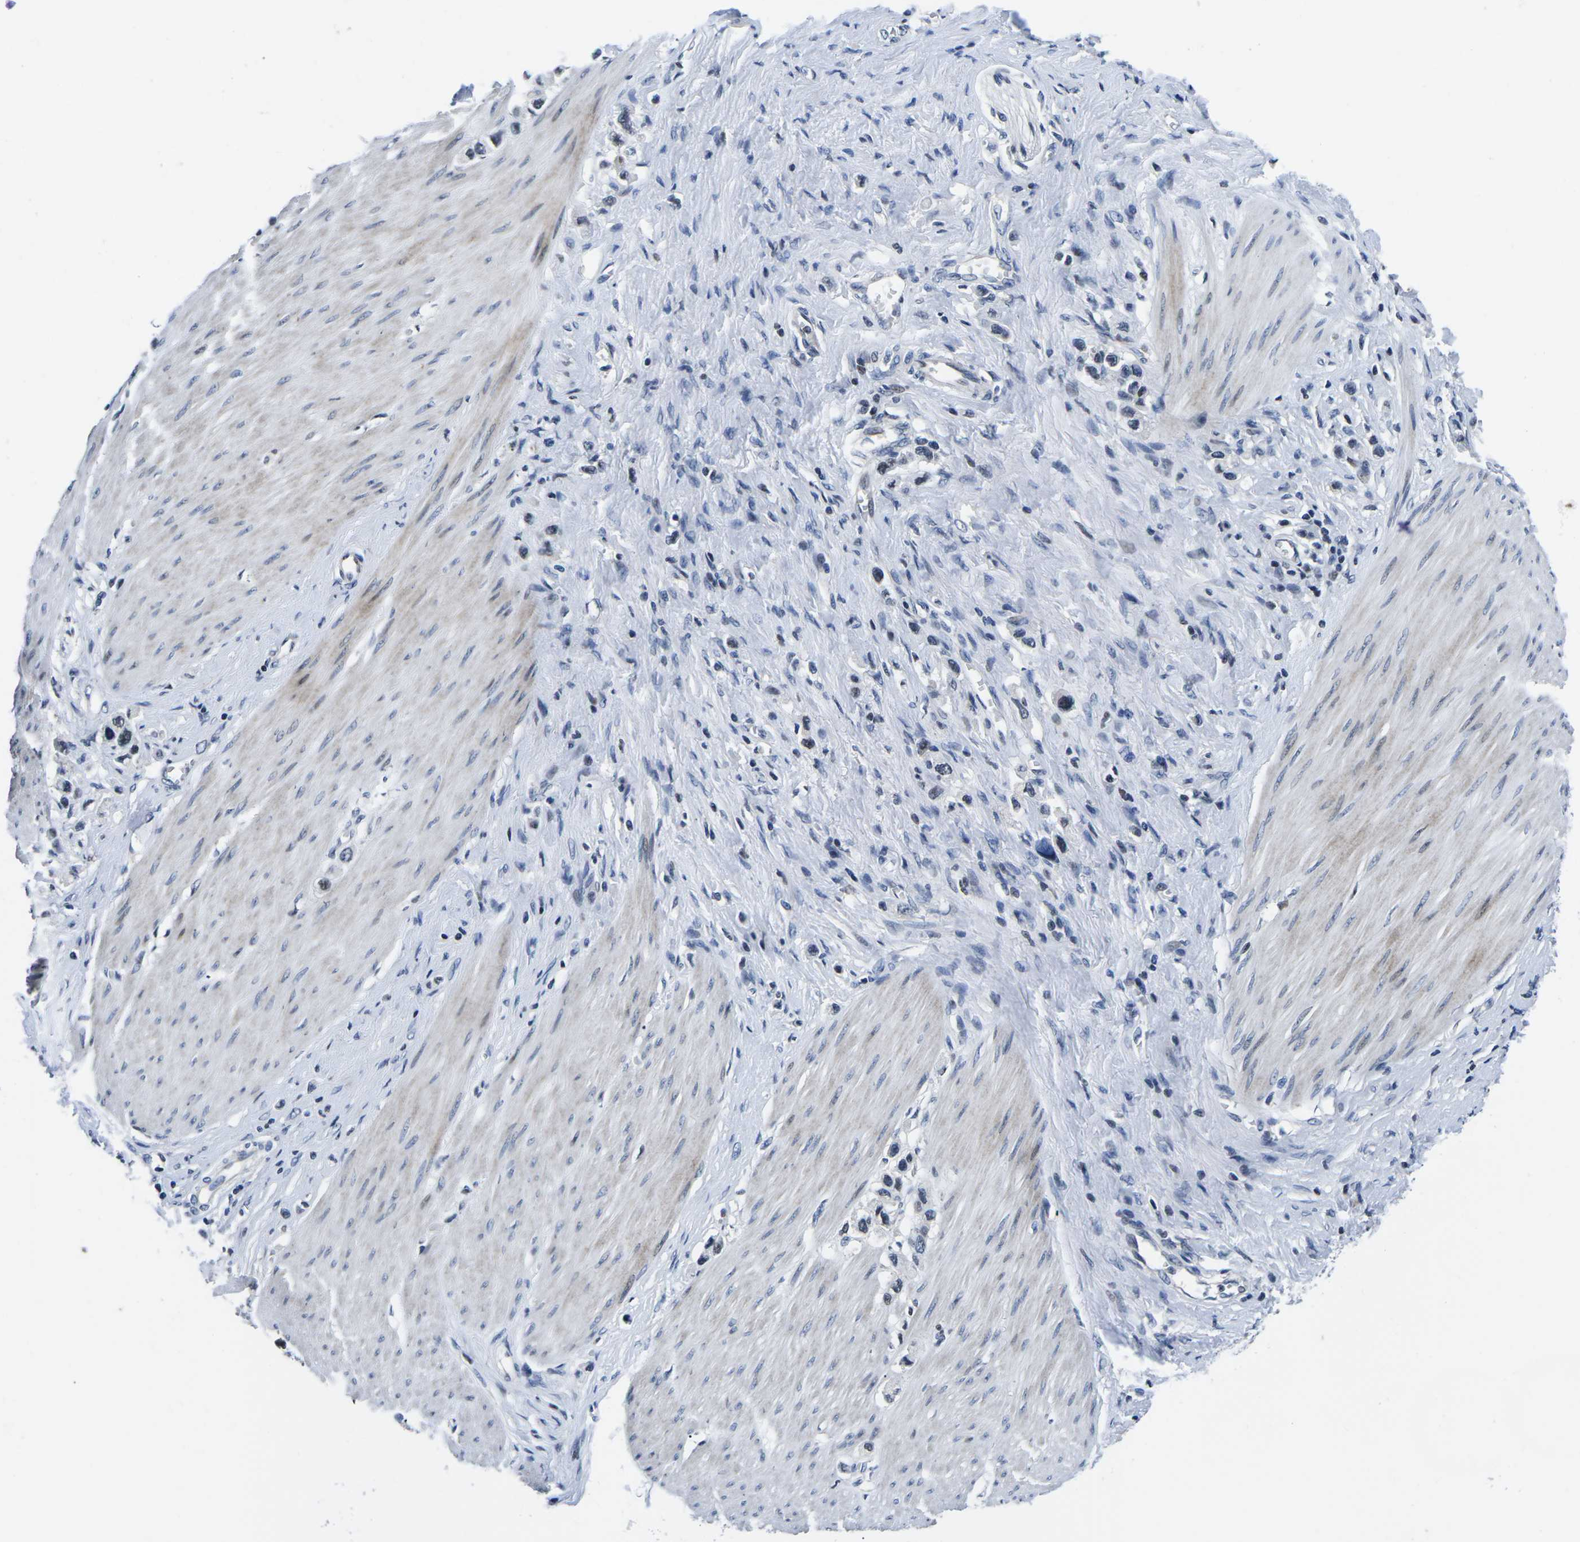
{"staining": {"intensity": "weak", "quantity": "25%-75%", "location": "nuclear"}, "tissue": "stomach cancer", "cell_type": "Tumor cells", "image_type": "cancer", "snomed": [{"axis": "morphology", "description": "Adenocarcinoma, NOS"}, {"axis": "topography", "description": "Stomach"}], "caption": "Tumor cells reveal weak nuclear positivity in about 25%-75% of cells in stomach adenocarcinoma.", "gene": "CDC73", "patient": {"sex": "female", "age": 65}}